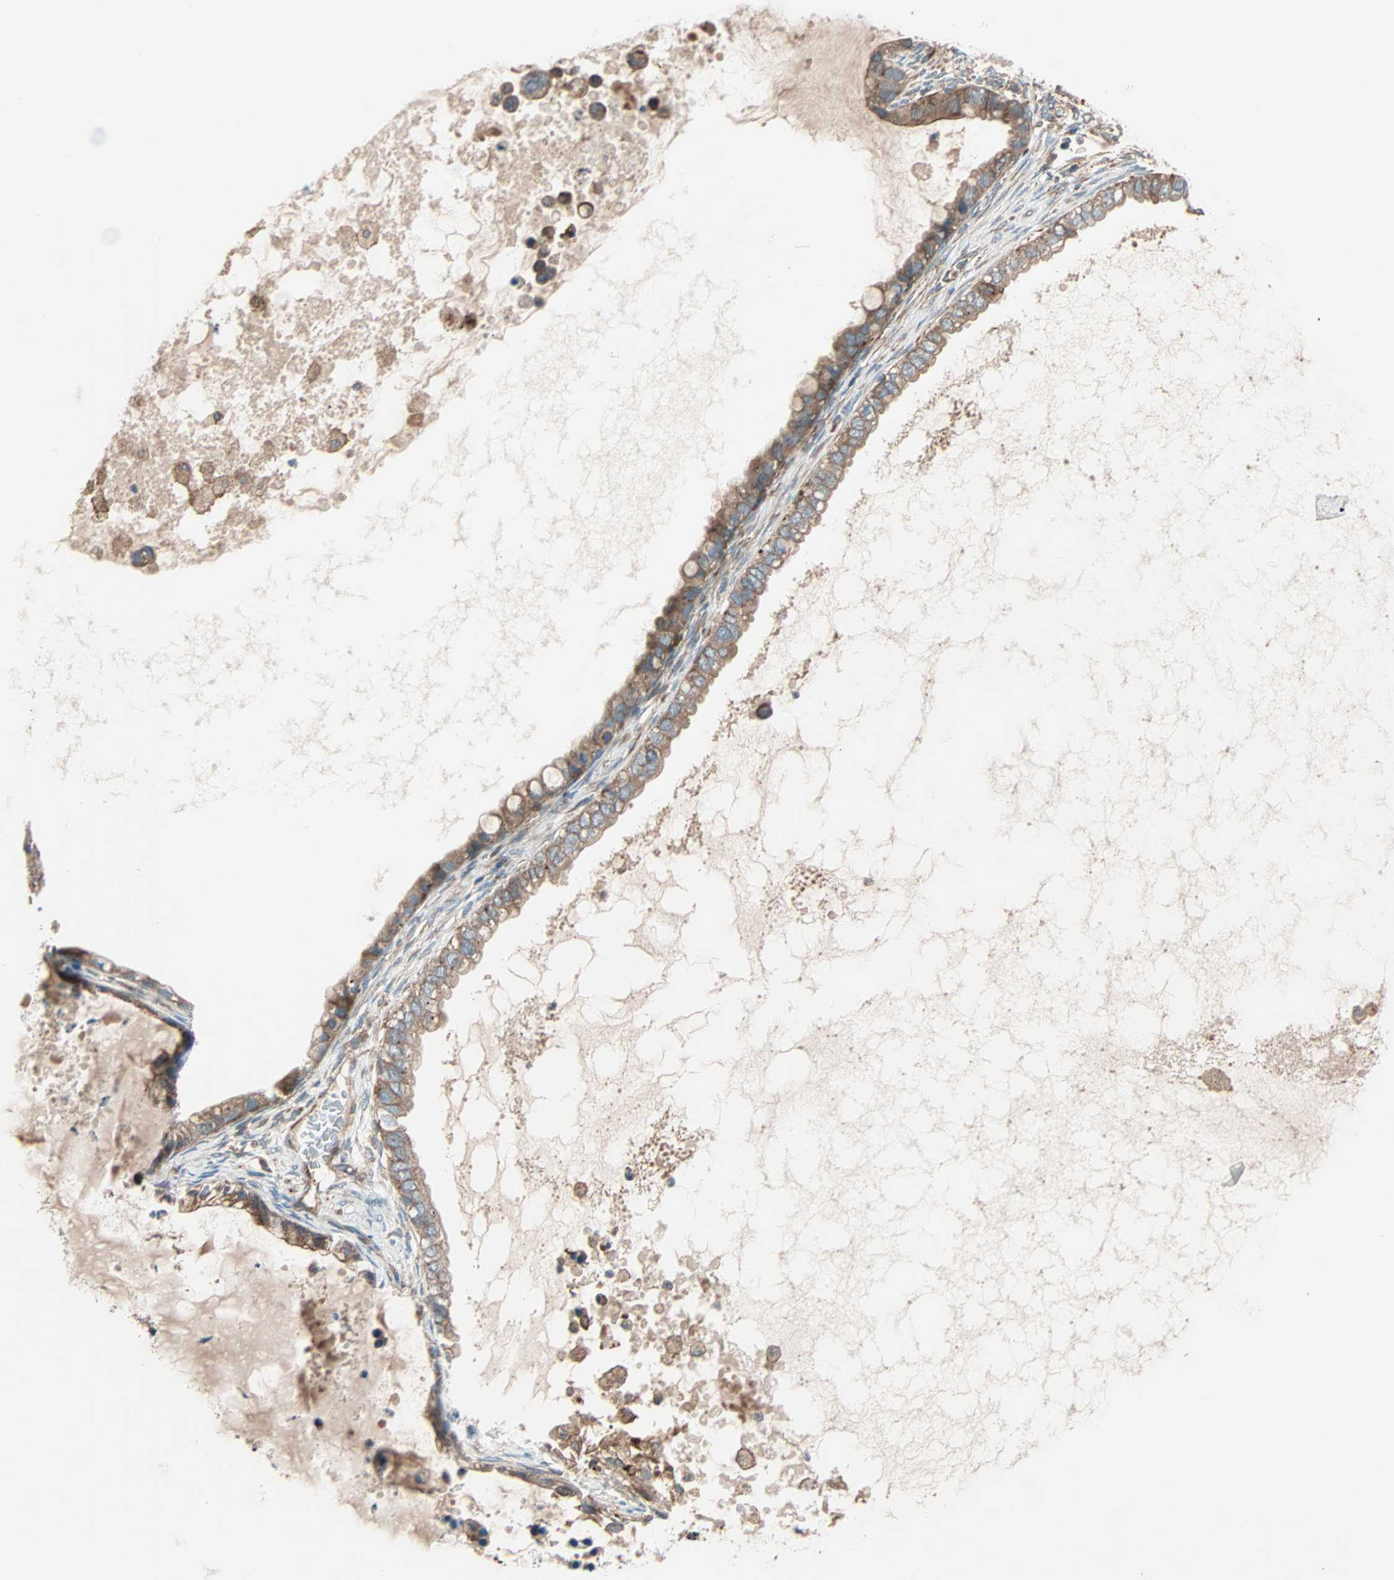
{"staining": {"intensity": "moderate", "quantity": ">75%", "location": "cytoplasmic/membranous"}, "tissue": "ovarian cancer", "cell_type": "Tumor cells", "image_type": "cancer", "snomed": [{"axis": "morphology", "description": "Cystadenocarcinoma, mucinous, NOS"}, {"axis": "topography", "description": "Ovary"}], "caption": "Immunohistochemical staining of ovarian mucinous cystadenocarcinoma exhibits medium levels of moderate cytoplasmic/membranous protein staining in about >75% of tumor cells.", "gene": "PHYH", "patient": {"sex": "female", "age": 80}}